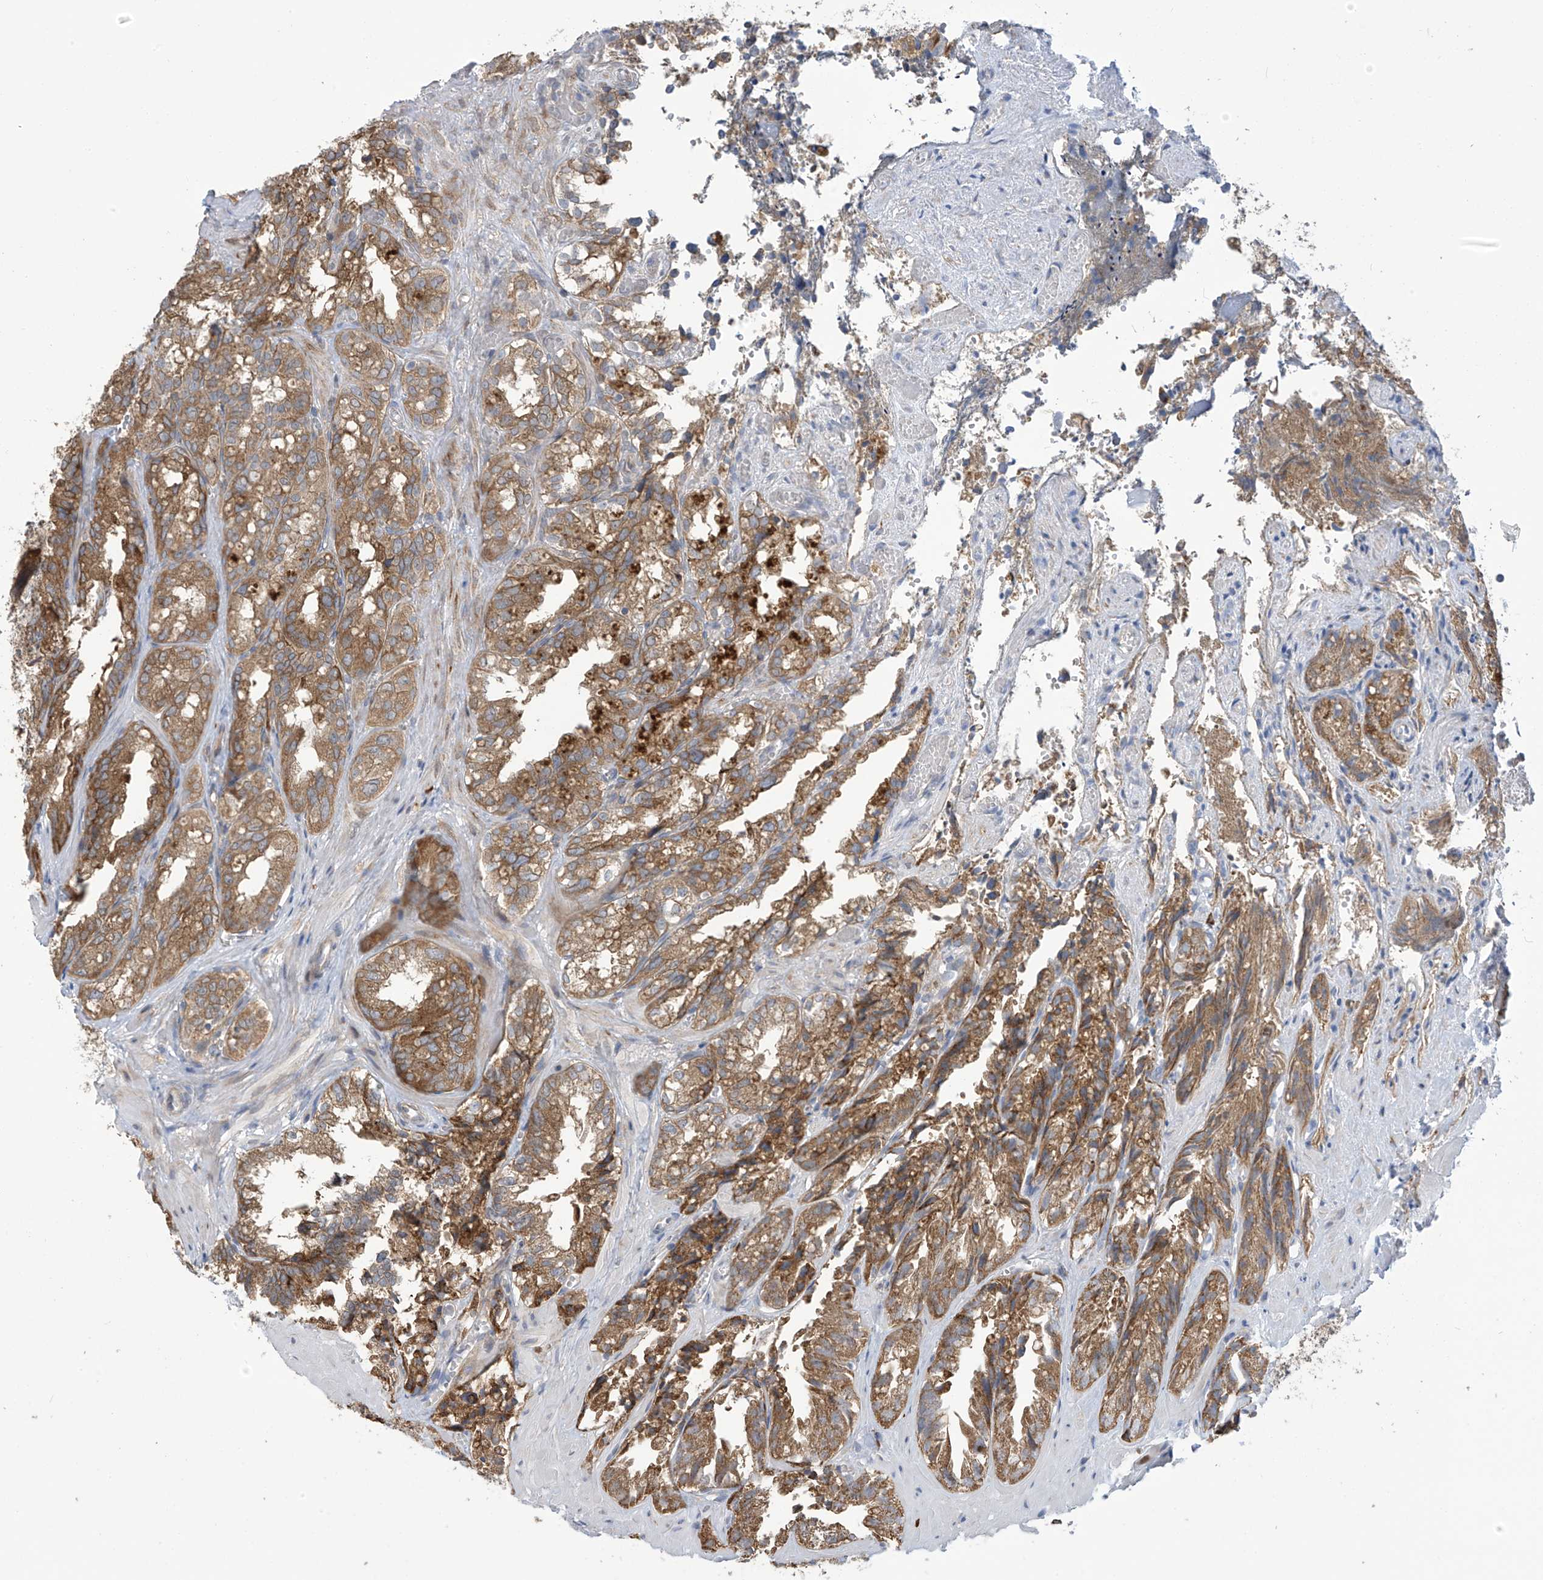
{"staining": {"intensity": "moderate", "quantity": "25%-75%", "location": "cytoplasmic/membranous"}, "tissue": "seminal vesicle", "cell_type": "Glandular cells", "image_type": "normal", "snomed": [{"axis": "morphology", "description": "Normal tissue, NOS"}, {"axis": "topography", "description": "Prostate"}, {"axis": "topography", "description": "Seminal veicle"}], "caption": "Immunohistochemistry micrograph of normal seminal vesicle: human seminal vesicle stained using immunohistochemistry (IHC) exhibits medium levels of moderate protein expression localized specifically in the cytoplasmic/membranous of glandular cells, appearing as a cytoplasmic/membranous brown color.", "gene": "KIAA1522", "patient": {"sex": "male", "age": 51}}